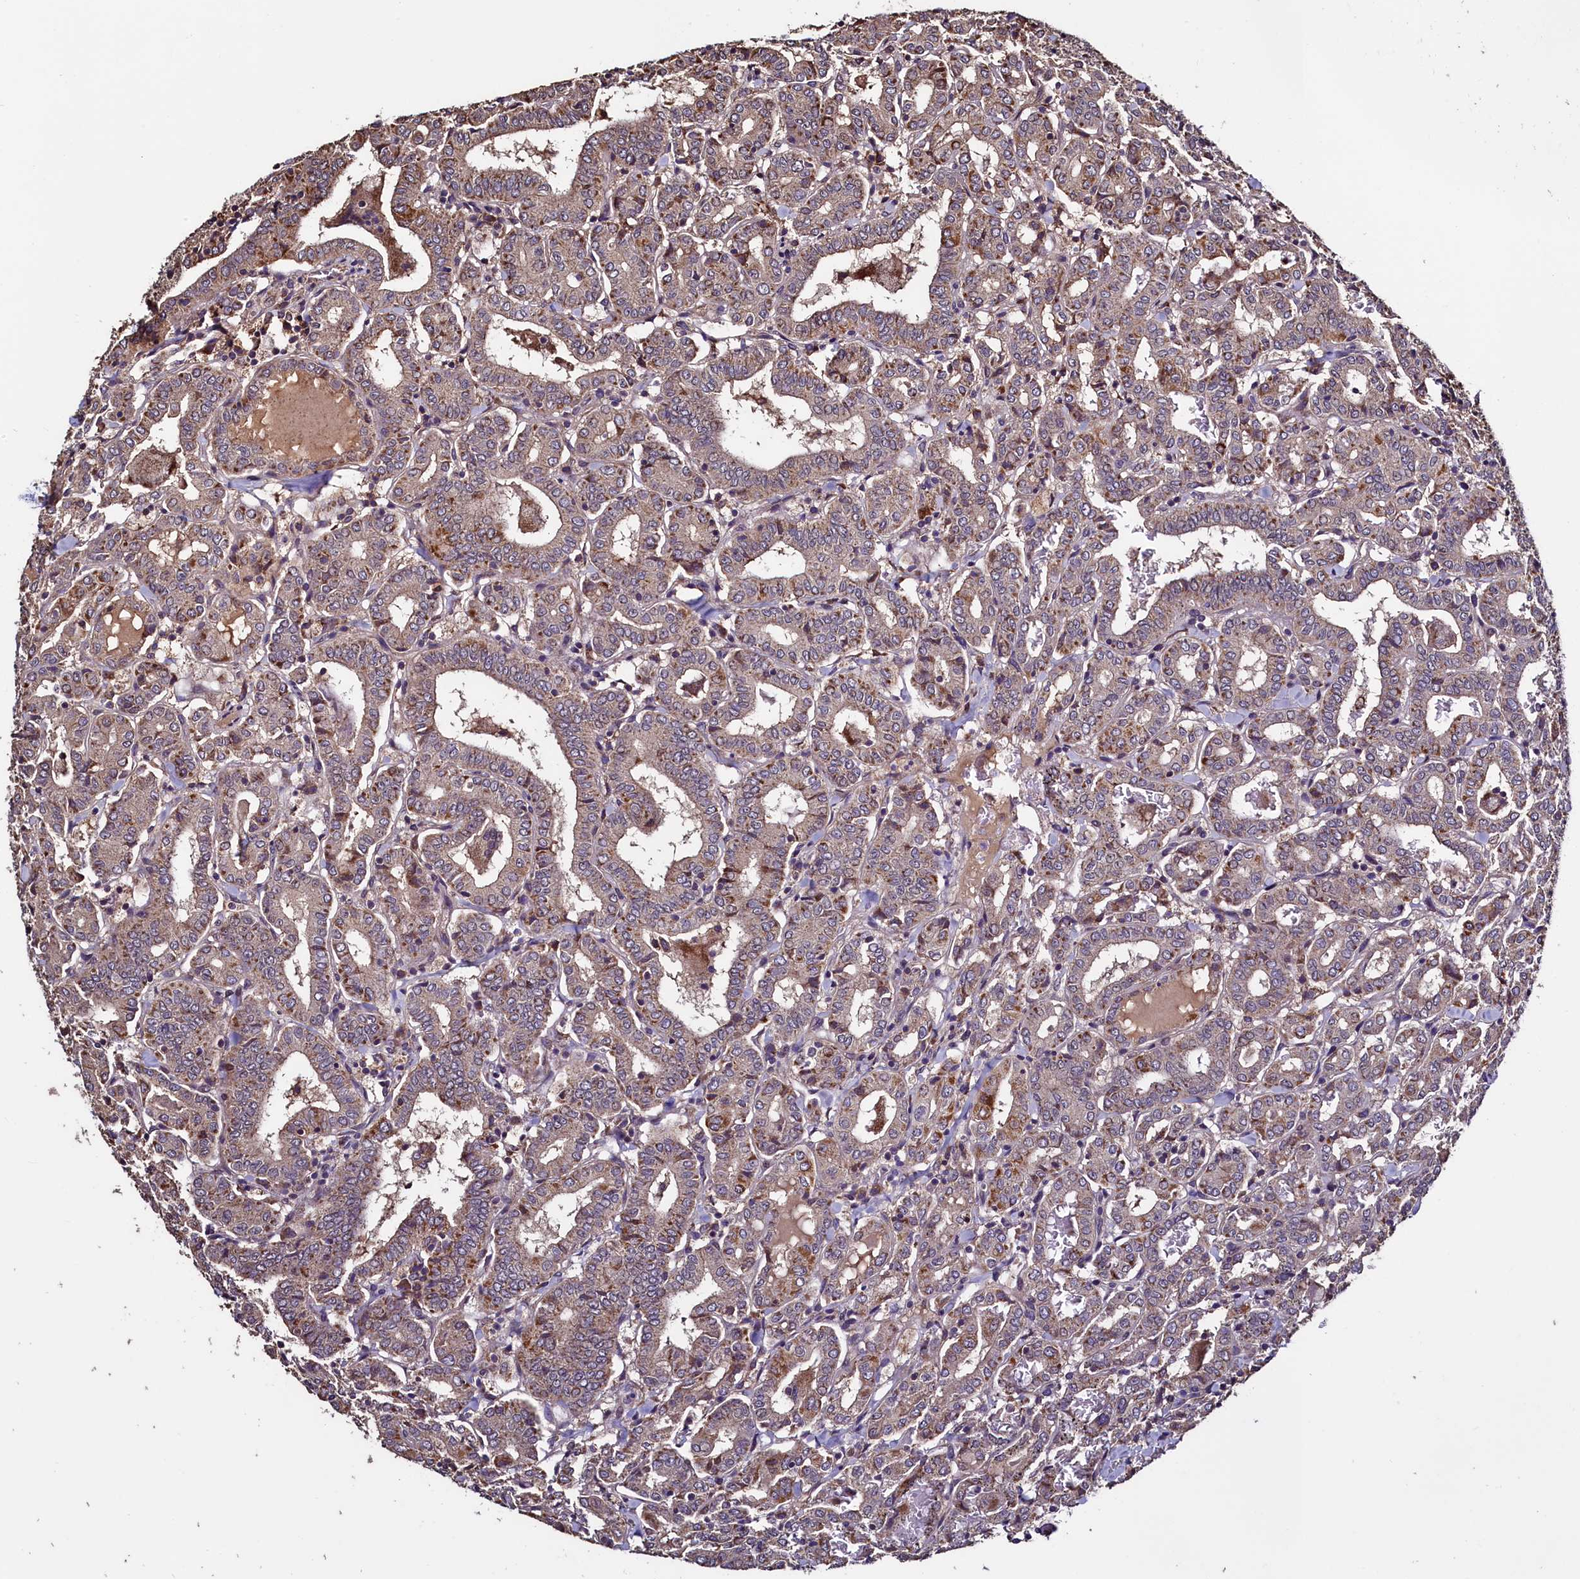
{"staining": {"intensity": "weak", "quantity": ">75%", "location": "cytoplasmic/membranous"}, "tissue": "thyroid cancer", "cell_type": "Tumor cells", "image_type": "cancer", "snomed": [{"axis": "morphology", "description": "Papillary adenocarcinoma, NOS"}, {"axis": "topography", "description": "Thyroid gland"}], "caption": "Immunohistochemical staining of thyroid cancer (papillary adenocarcinoma) exhibits low levels of weak cytoplasmic/membranous protein expression in about >75% of tumor cells. The protein is shown in brown color, while the nuclei are stained blue.", "gene": "RBFA", "patient": {"sex": "female", "age": 72}}